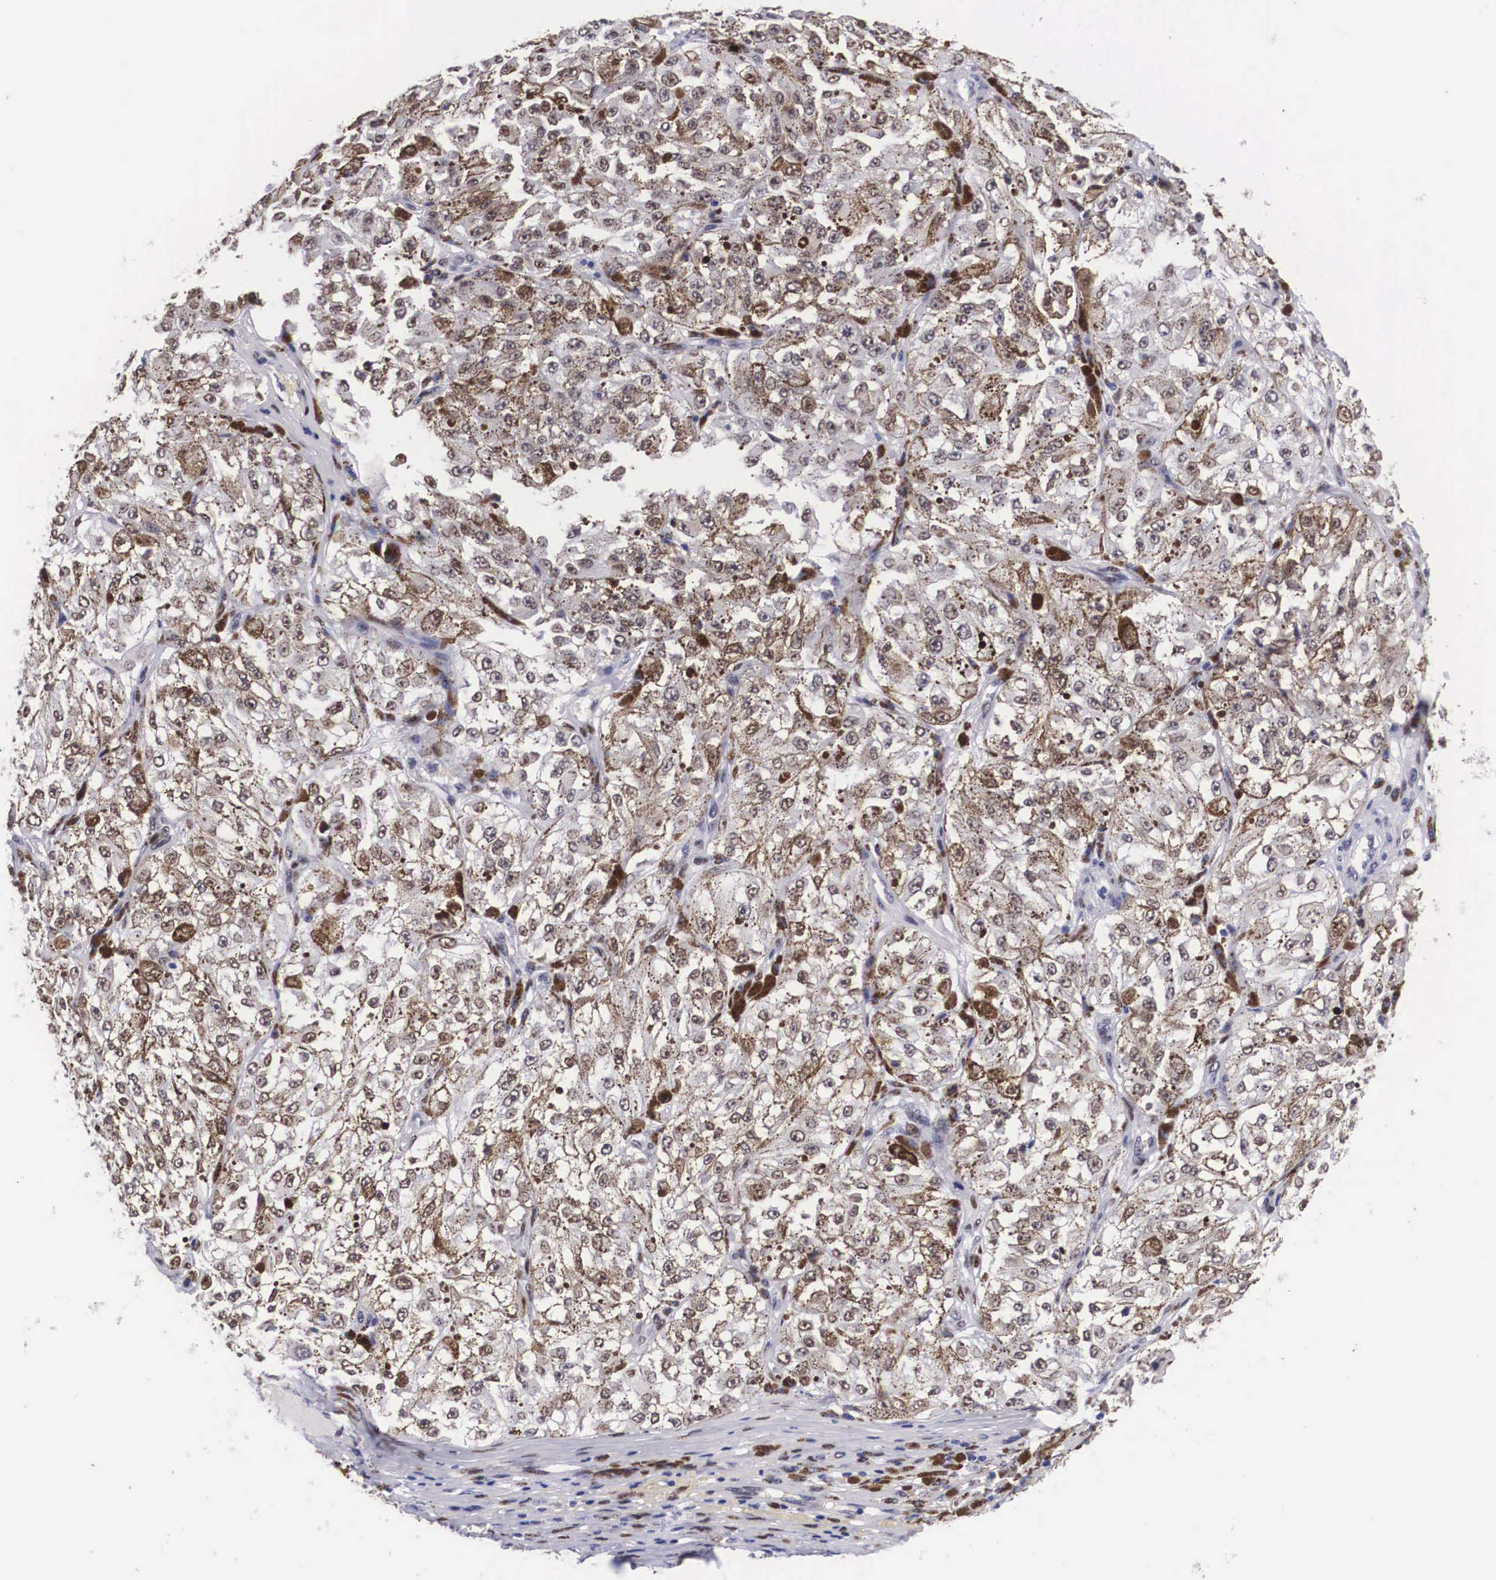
{"staining": {"intensity": "moderate", "quantity": "25%-75%", "location": "nuclear"}, "tissue": "melanoma", "cell_type": "Tumor cells", "image_type": "cancer", "snomed": [{"axis": "morphology", "description": "Malignant melanoma, NOS"}, {"axis": "topography", "description": "Skin"}], "caption": "This is an image of immunohistochemistry (IHC) staining of malignant melanoma, which shows moderate expression in the nuclear of tumor cells.", "gene": "KHDRBS3", "patient": {"sex": "male", "age": 67}}